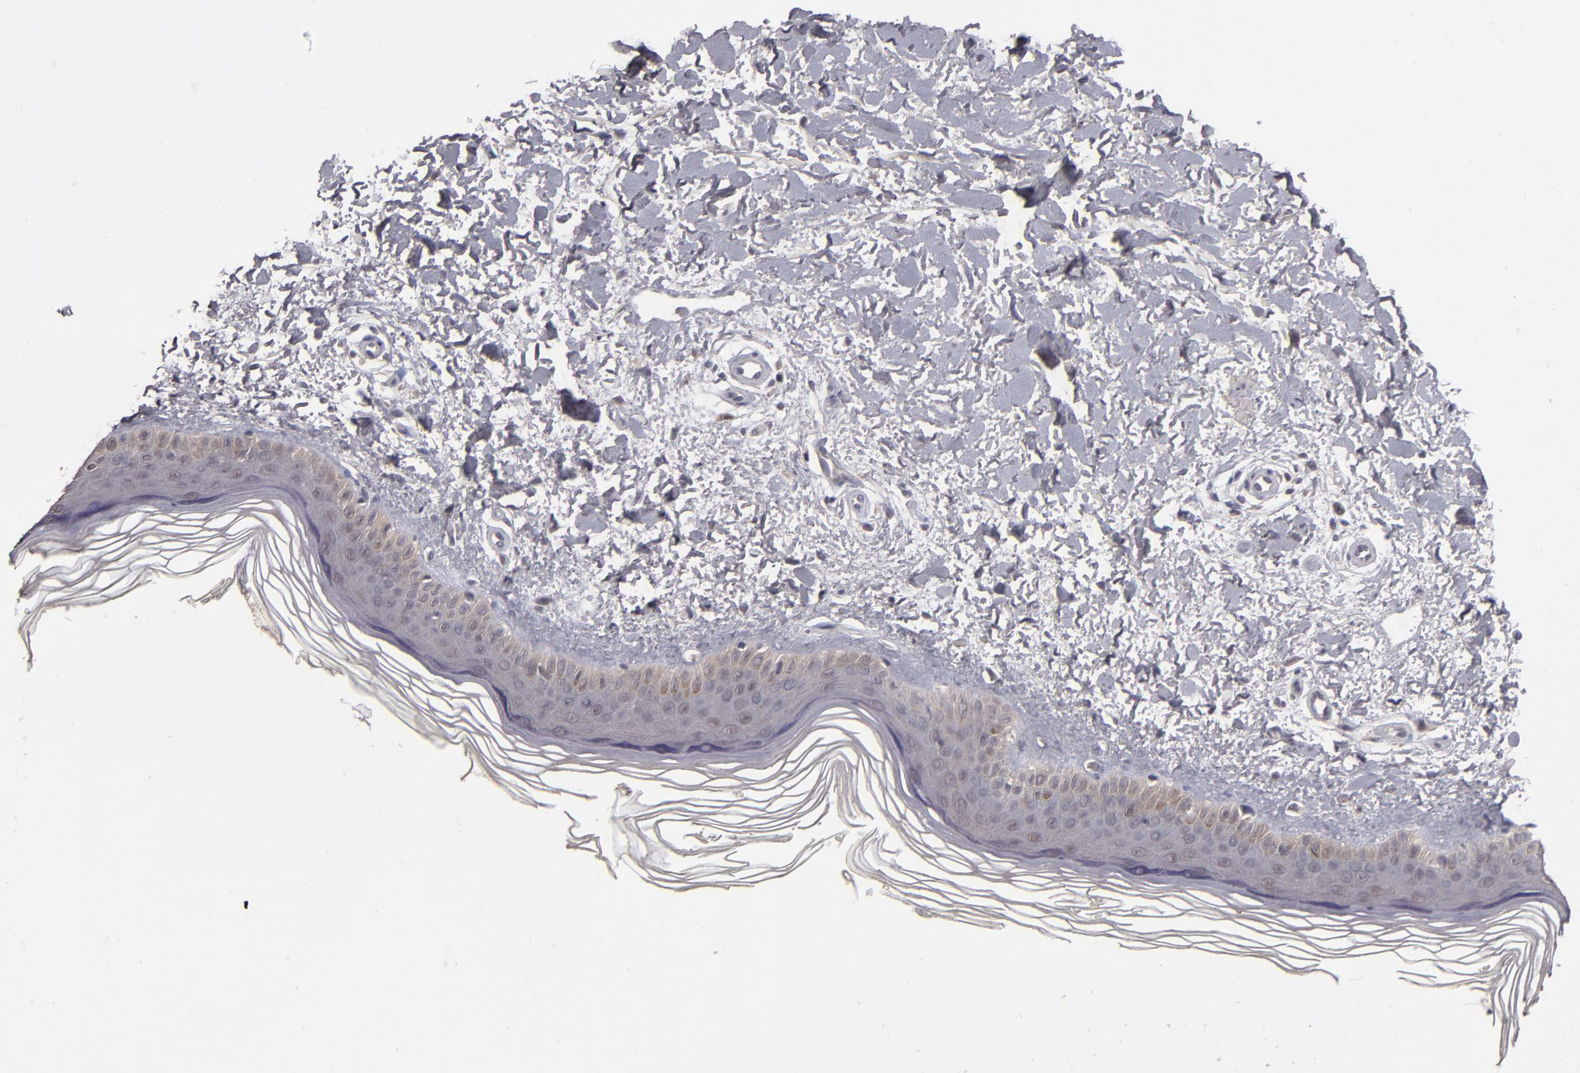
{"staining": {"intensity": "weak", "quantity": "25%-75%", "location": "cytoplasmic/membranous"}, "tissue": "skin", "cell_type": "Fibroblasts", "image_type": "normal", "snomed": [{"axis": "morphology", "description": "Normal tissue, NOS"}, {"axis": "topography", "description": "Skin"}], "caption": "Protein expression analysis of benign skin exhibits weak cytoplasmic/membranous staining in approximately 25%-75% of fibroblasts.", "gene": "TYMS", "patient": {"sex": "female", "age": 19}}